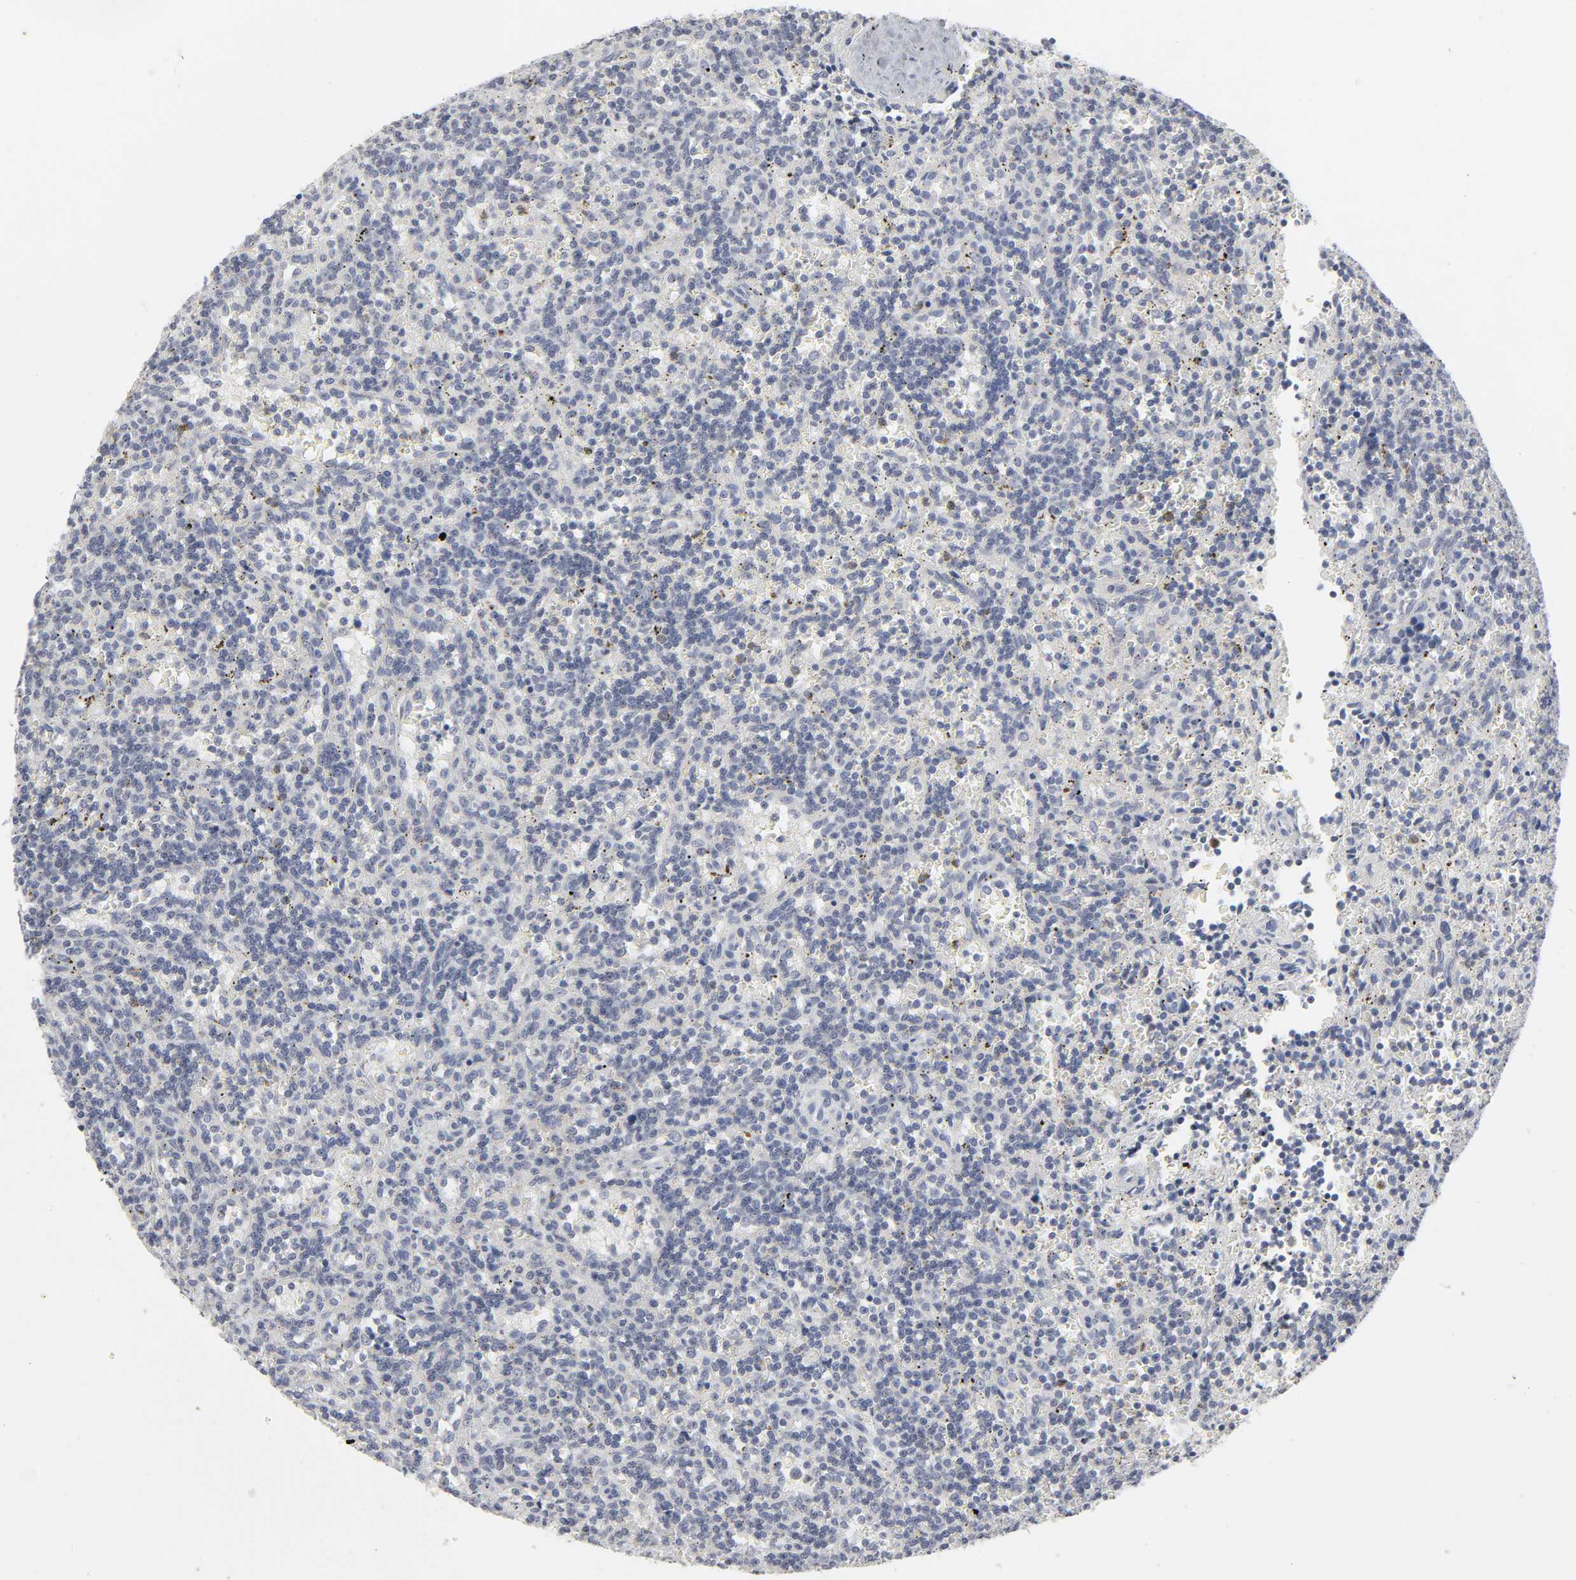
{"staining": {"intensity": "negative", "quantity": "none", "location": "none"}, "tissue": "lymphoma", "cell_type": "Tumor cells", "image_type": "cancer", "snomed": [{"axis": "morphology", "description": "Malignant lymphoma, non-Hodgkin's type, Low grade"}, {"axis": "topography", "description": "Spleen"}], "caption": "Immunohistochemistry (IHC) photomicrograph of lymphoma stained for a protein (brown), which demonstrates no positivity in tumor cells.", "gene": "TCAP", "patient": {"sex": "male", "age": 73}}